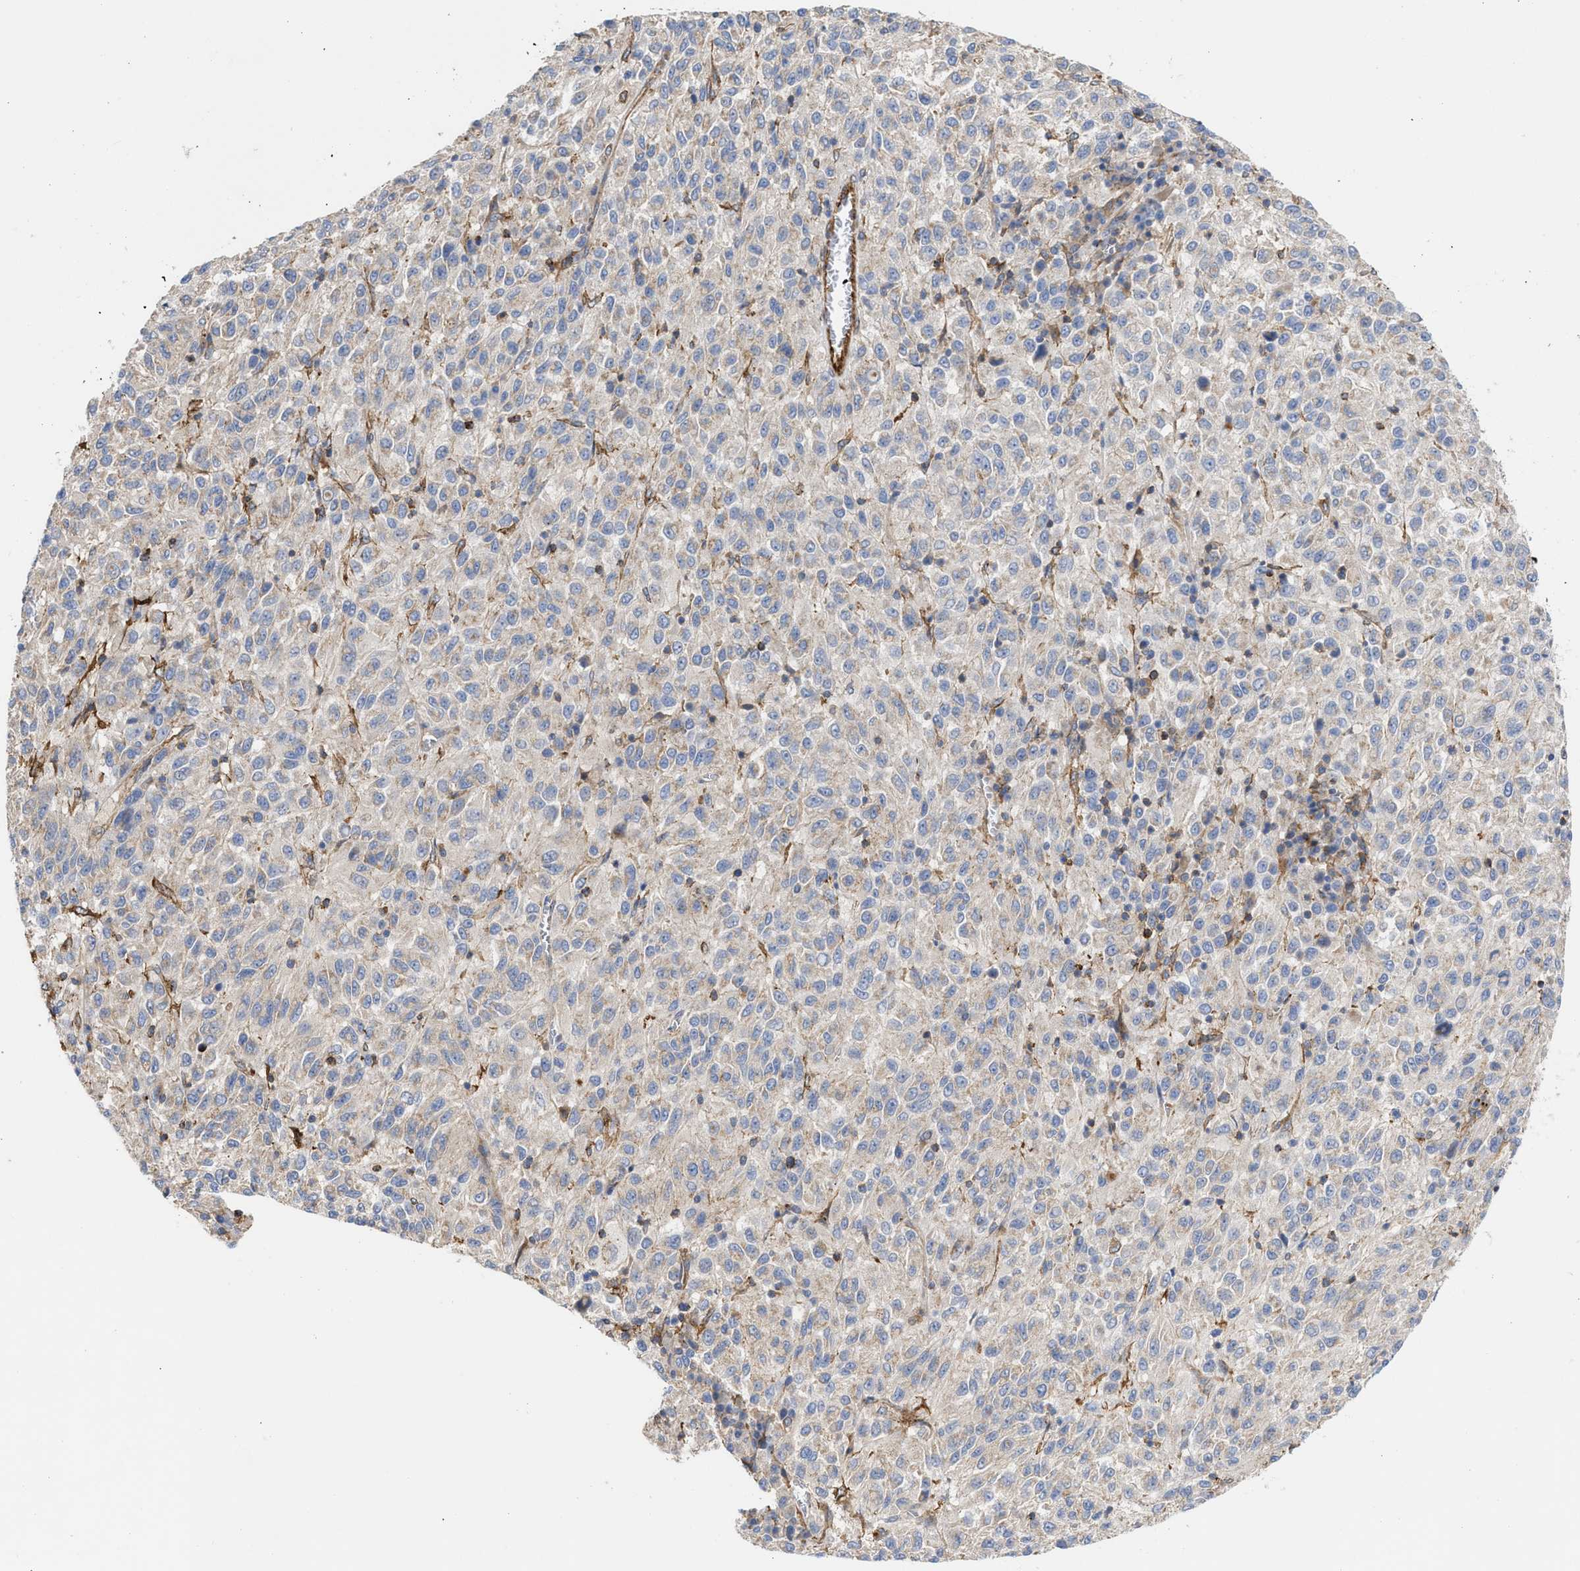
{"staining": {"intensity": "negative", "quantity": "none", "location": "none"}, "tissue": "melanoma", "cell_type": "Tumor cells", "image_type": "cancer", "snomed": [{"axis": "morphology", "description": "Malignant melanoma, Metastatic site"}, {"axis": "topography", "description": "Lung"}], "caption": "Immunohistochemistry micrograph of neoplastic tissue: human melanoma stained with DAB (3,3'-diaminobenzidine) displays no significant protein positivity in tumor cells. (Stains: DAB immunohistochemistry (IHC) with hematoxylin counter stain, Microscopy: brightfield microscopy at high magnification).", "gene": "HS3ST5", "patient": {"sex": "male", "age": 64}}